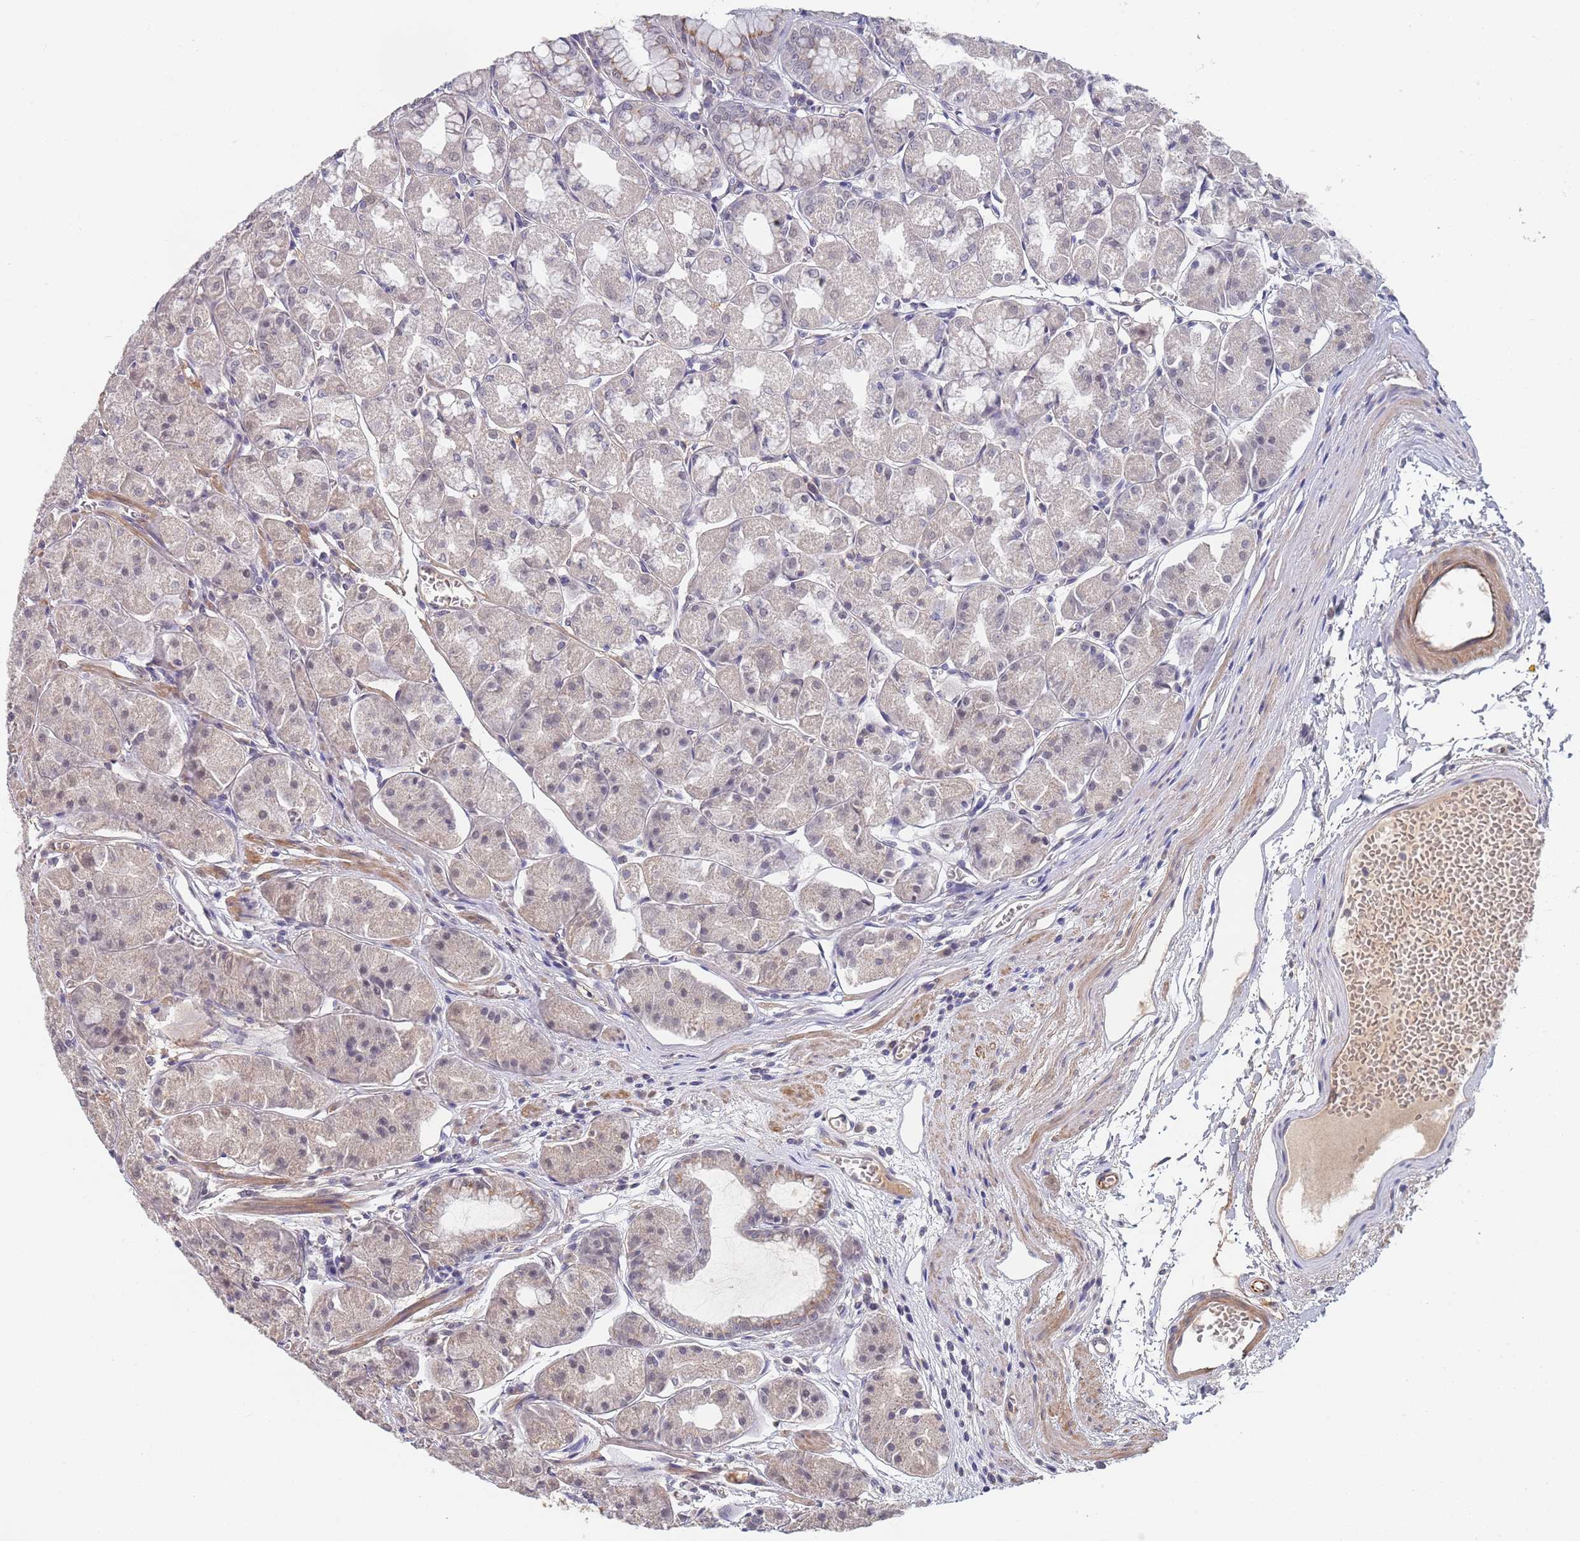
{"staining": {"intensity": "weak", "quantity": "<25%", "location": "cytoplasmic/membranous,nuclear"}, "tissue": "stomach", "cell_type": "Glandular cells", "image_type": "normal", "snomed": [{"axis": "morphology", "description": "Normal tissue, NOS"}, {"axis": "topography", "description": "Stomach"}], "caption": "DAB (3,3'-diaminobenzidine) immunohistochemical staining of normal human stomach displays no significant expression in glandular cells. Brightfield microscopy of IHC stained with DAB (3,3'-diaminobenzidine) (brown) and hematoxylin (blue), captured at high magnification.", "gene": "B4GALT4", "patient": {"sex": "male", "age": 55}}